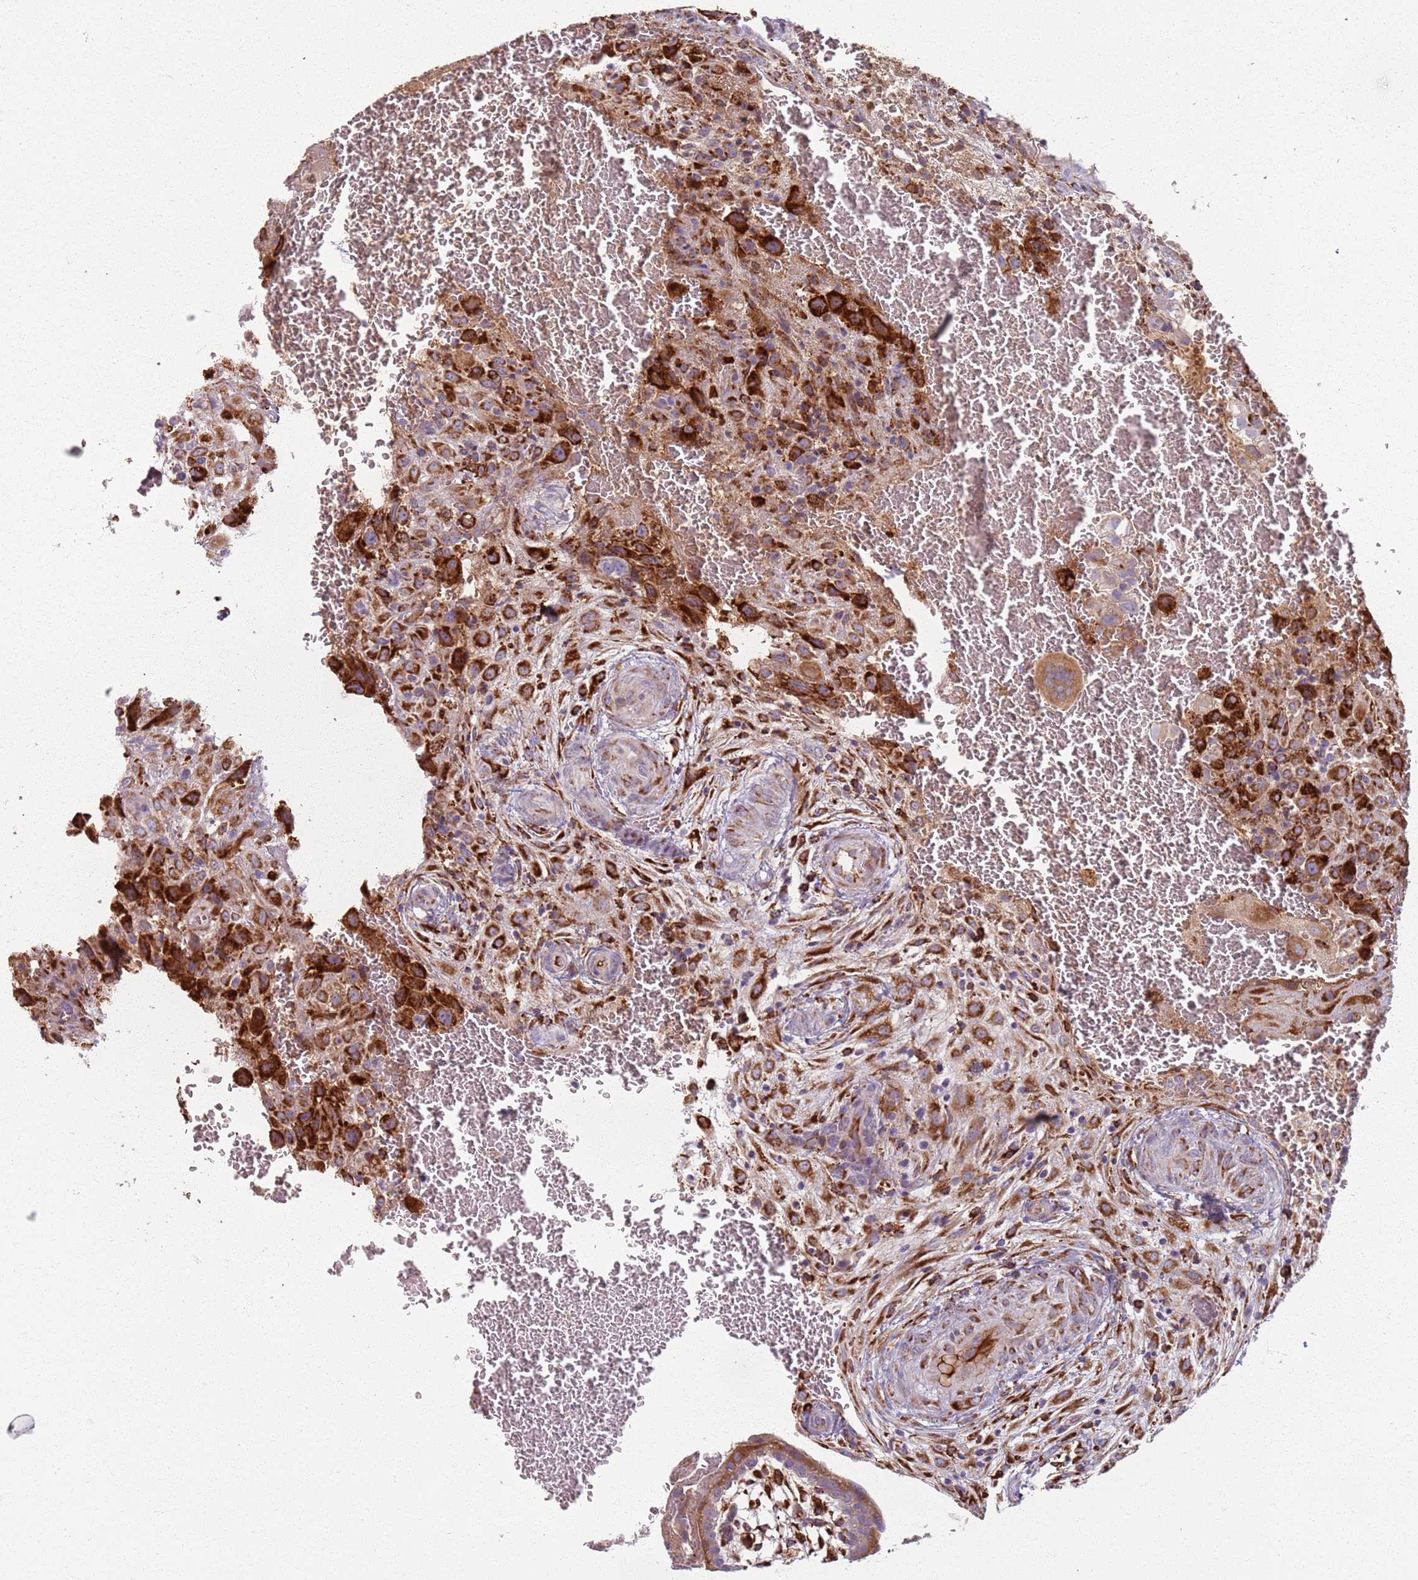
{"staining": {"intensity": "strong", "quantity": ">75%", "location": "cytoplasmic/membranous"}, "tissue": "placenta", "cell_type": "Decidual cells", "image_type": "normal", "snomed": [{"axis": "morphology", "description": "Normal tissue, NOS"}, {"axis": "topography", "description": "Placenta"}], "caption": "IHC (DAB (3,3'-diaminobenzidine)) staining of normal human placenta displays strong cytoplasmic/membranous protein staining in approximately >75% of decidual cells.", "gene": "COLGALT1", "patient": {"sex": "female", "age": 35}}